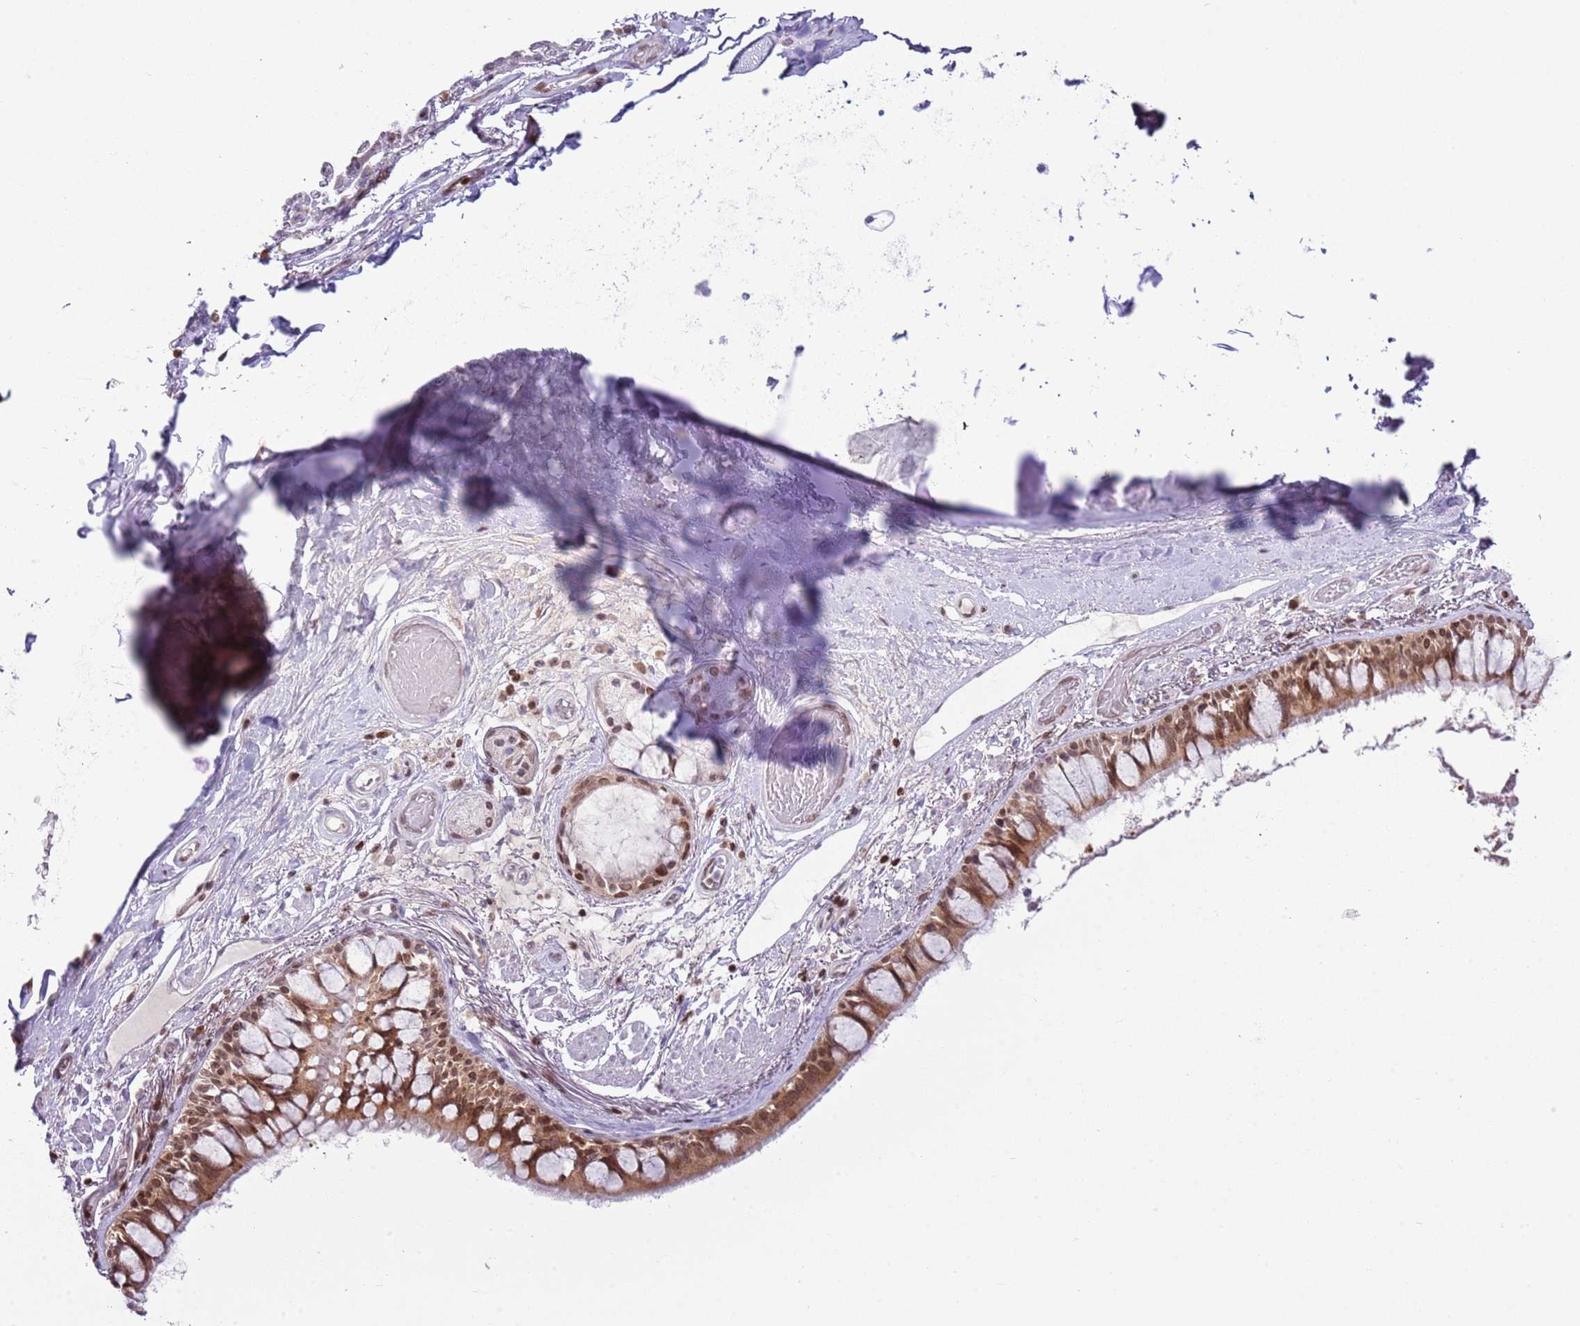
{"staining": {"intensity": "strong", "quantity": ">75%", "location": "nuclear"}, "tissue": "bronchus", "cell_type": "Respiratory epithelial cells", "image_type": "normal", "snomed": [{"axis": "morphology", "description": "Normal tissue, NOS"}, {"axis": "topography", "description": "Bronchus"}], "caption": "This micrograph exhibits immunohistochemistry (IHC) staining of unremarkable bronchus, with high strong nuclear expression in about >75% of respiratory epithelial cells.", "gene": "SELENOH", "patient": {"sex": "male", "age": 70}}